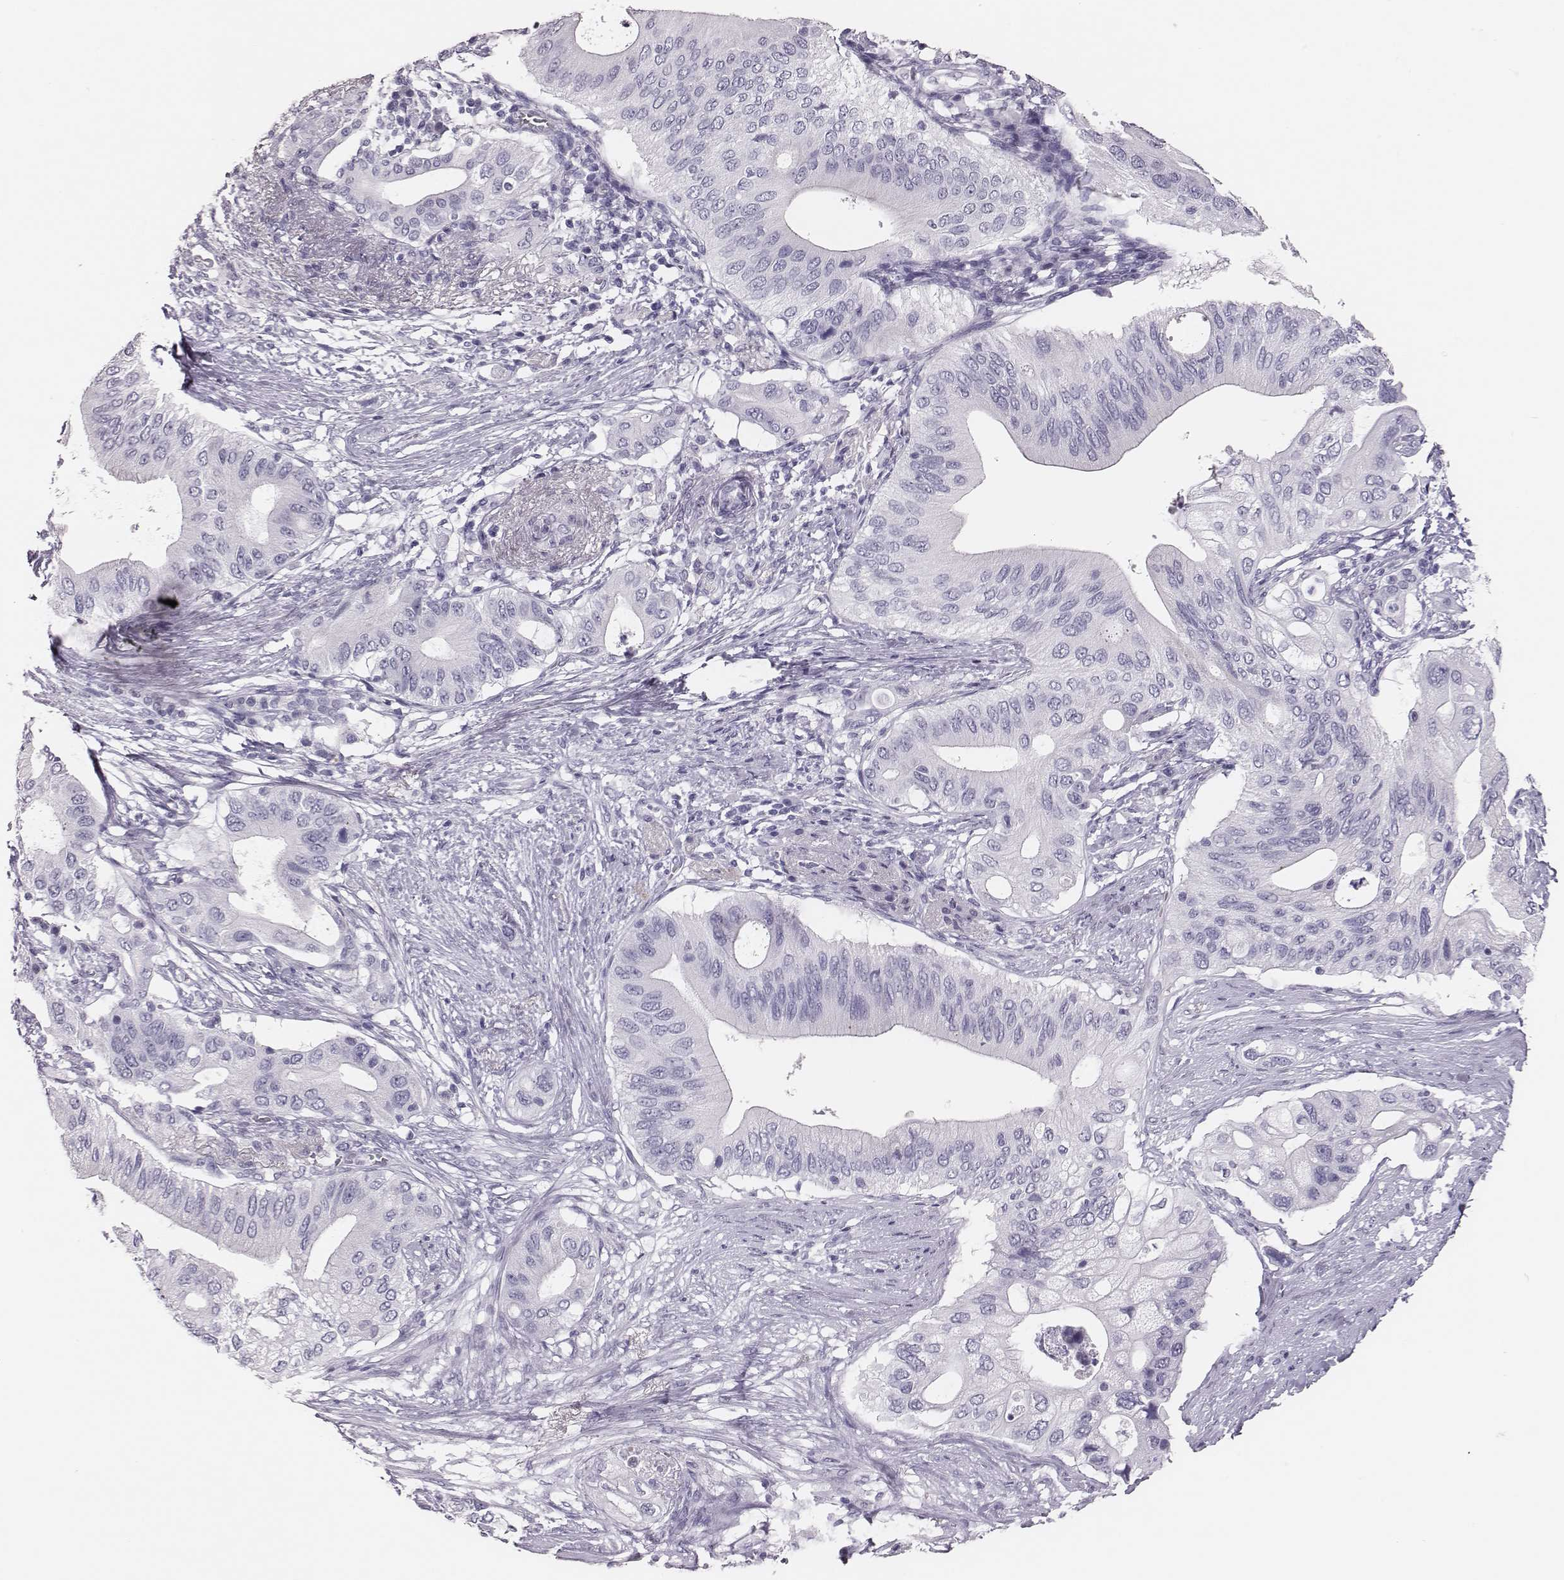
{"staining": {"intensity": "negative", "quantity": "none", "location": "none"}, "tissue": "pancreatic cancer", "cell_type": "Tumor cells", "image_type": "cancer", "snomed": [{"axis": "morphology", "description": "Adenocarcinoma, NOS"}, {"axis": "topography", "description": "Pancreas"}], "caption": "Protein analysis of pancreatic adenocarcinoma demonstrates no significant expression in tumor cells. The staining was performed using DAB (3,3'-diaminobenzidine) to visualize the protein expression in brown, while the nuclei were stained in blue with hematoxylin (Magnification: 20x).", "gene": "H1-6", "patient": {"sex": "female", "age": 72}}